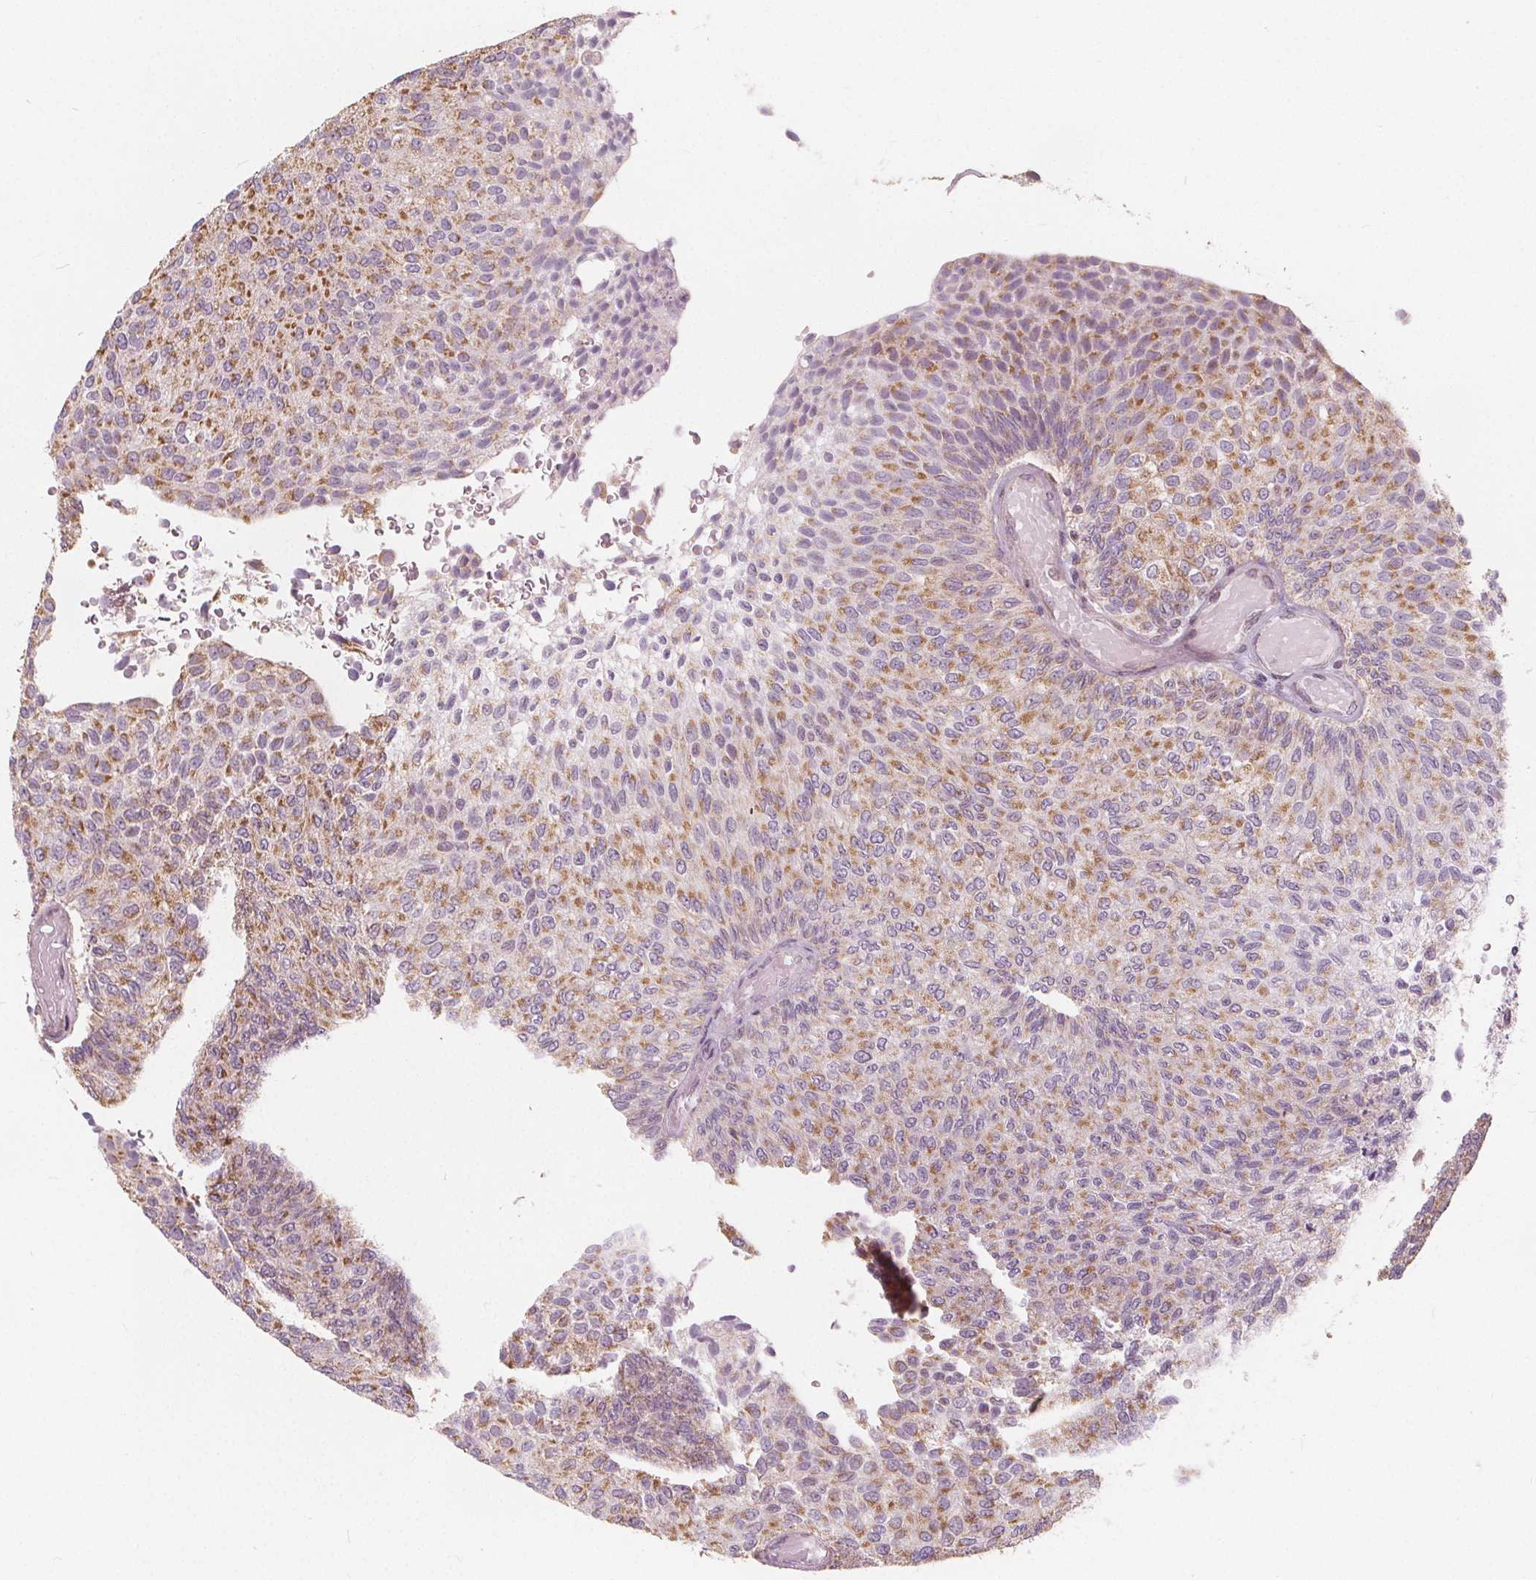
{"staining": {"intensity": "moderate", "quantity": ">75%", "location": "cytoplasmic/membranous"}, "tissue": "urothelial cancer", "cell_type": "Tumor cells", "image_type": "cancer", "snomed": [{"axis": "morphology", "description": "Urothelial carcinoma, Low grade"}, {"axis": "topography", "description": "Urinary bladder"}], "caption": "Moderate cytoplasmic/membranous protein expression is present in about >75% of tumor cells in urothelial cancer.", "gene": "NUP210L", "patient": {"sex": "male", "age": 78}}